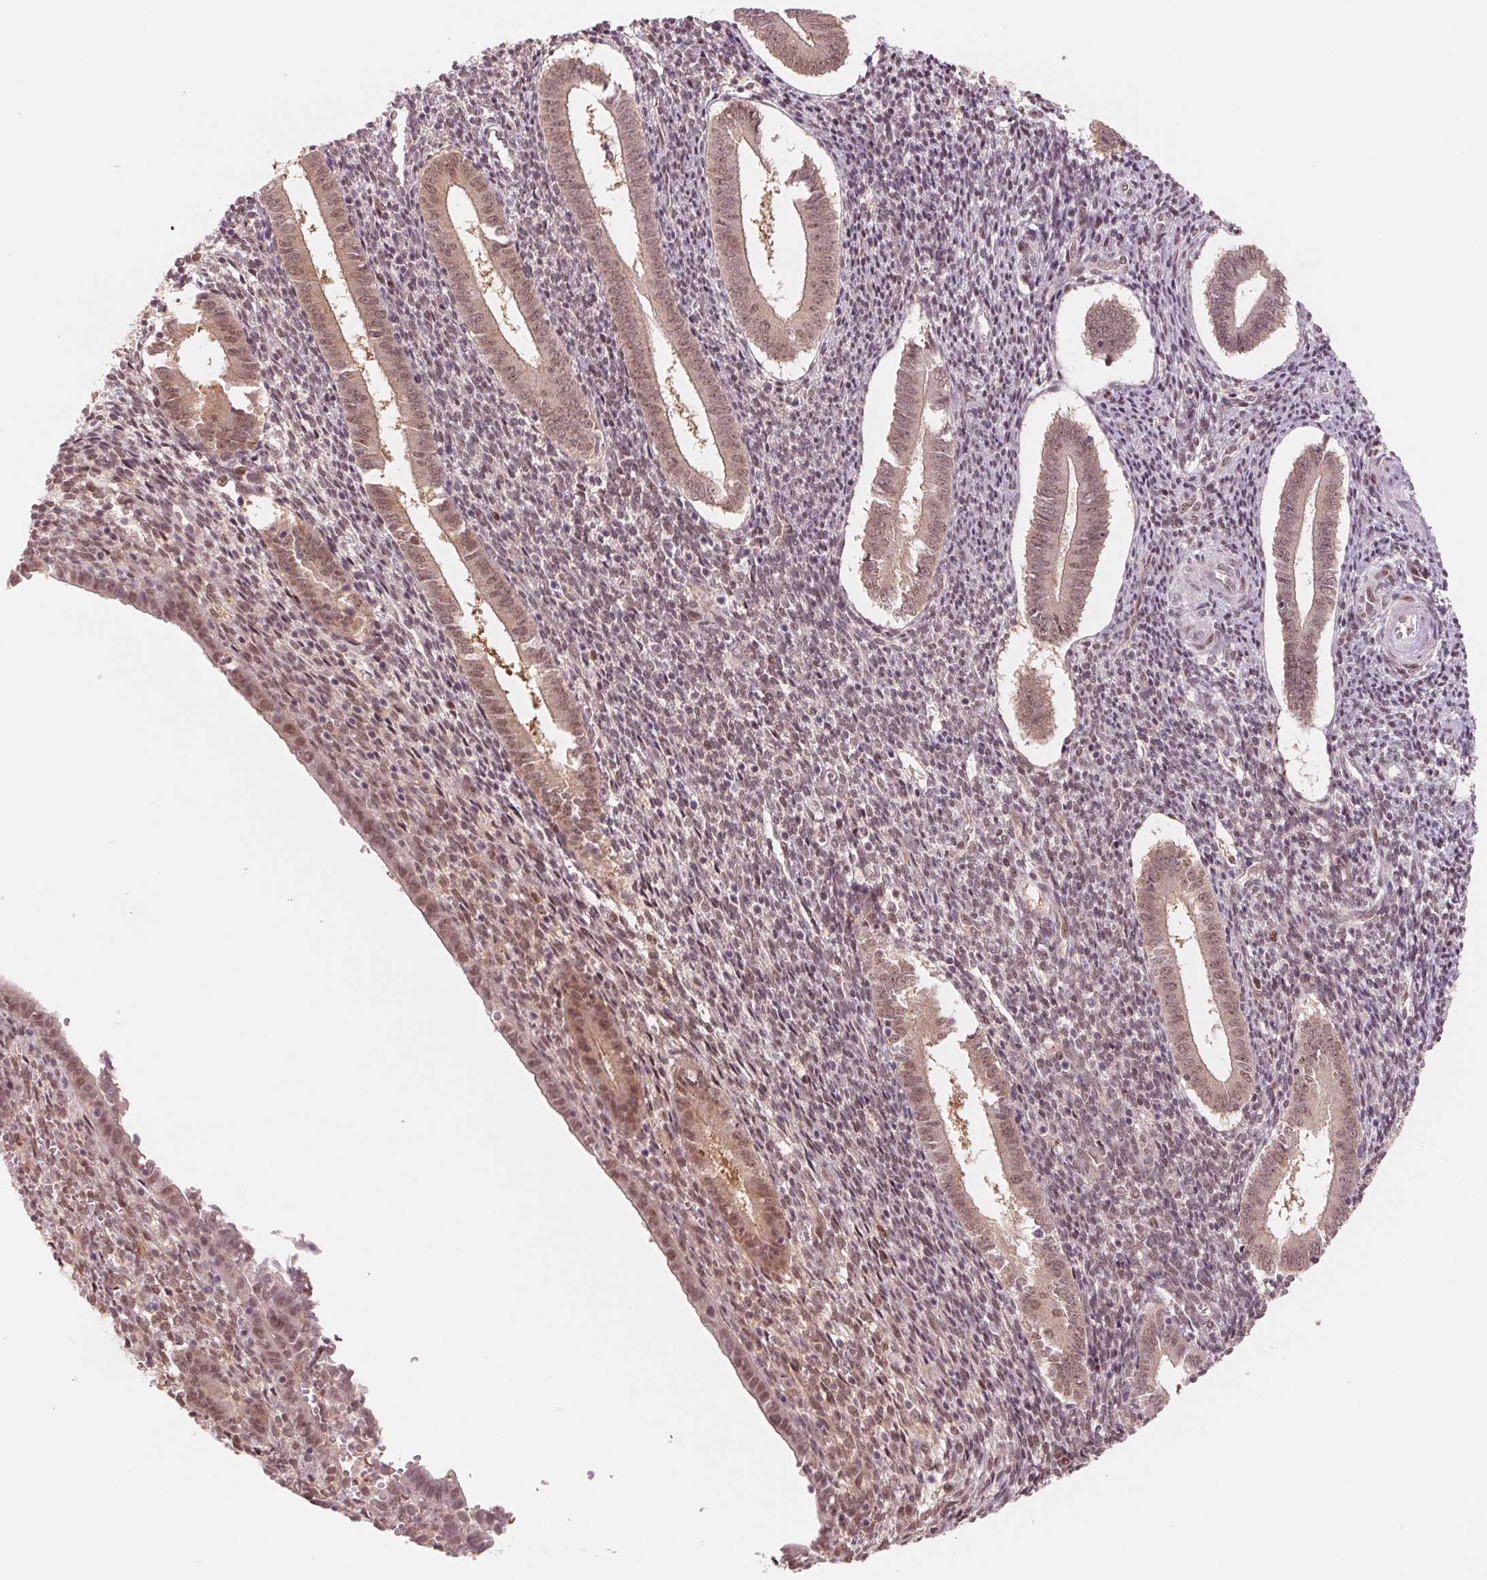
{"staining": {"intensity": "moderate", "quantity": "25%-75%", "location": "nuclear"}, "tissue": "endometrium", "cell_type": "Cells in endometrial stroma", "image_type": "normal", "snomed": [{"axis": "morphology", "description": "Normal tissue, NOS"}, {"axis": "topography", "description": "Endometrium"}], "caption": "An immunohistochemistry micrograph of unremarkable tissue is shown. Protein staining in brown highlights moderate nuclear positivity in endometrium within cells in endometrial stroma.", "gene": "DNAJB6", "patient": {"sex": "female", "age": 25}}